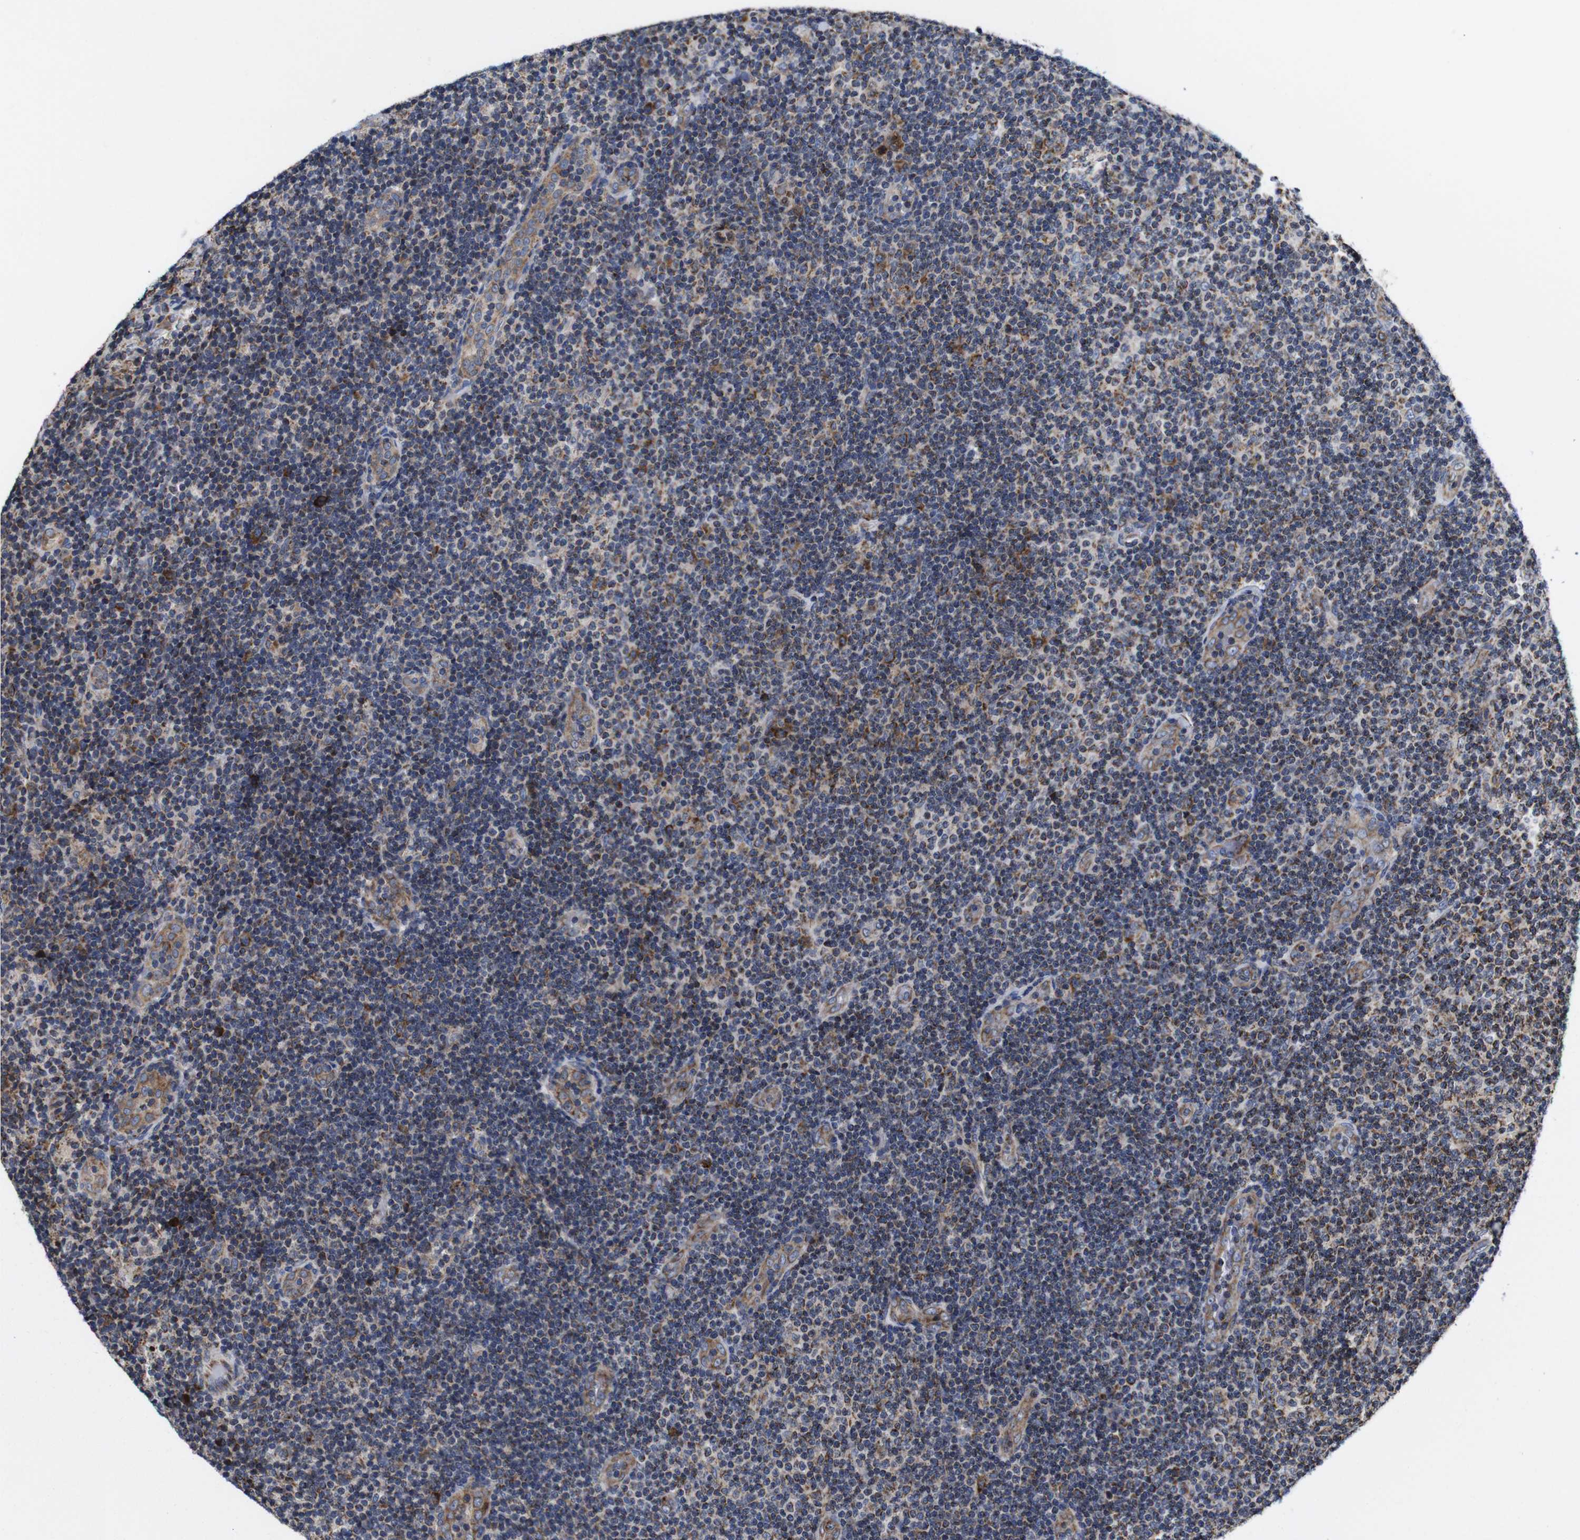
{"staining": {"intensity": "moderate", "quantity": "<25%", "location": "cytoplasmic/membranous"}, "tissue": "lymphoma", "cell_type": "Tumor cells", "image_type": "cancer", "snomed": [{"axis": "morphology", "description": "Malignant lymphoma, non-Hodgkin's type, Low grade"}, {"axis": "topography", "description": "Lymph node"}], "caption": "Immunohistochemistry image of malignant lymphoma, non-Hodgkin's type (low-grade) stained for a protein (brown), which displays low levels of moderate cytoplasmic/membranous positivity in approximately <25% of tumor cells.", "gene": "C17orf80", "patient": {"sex": "male", "age": 83}}